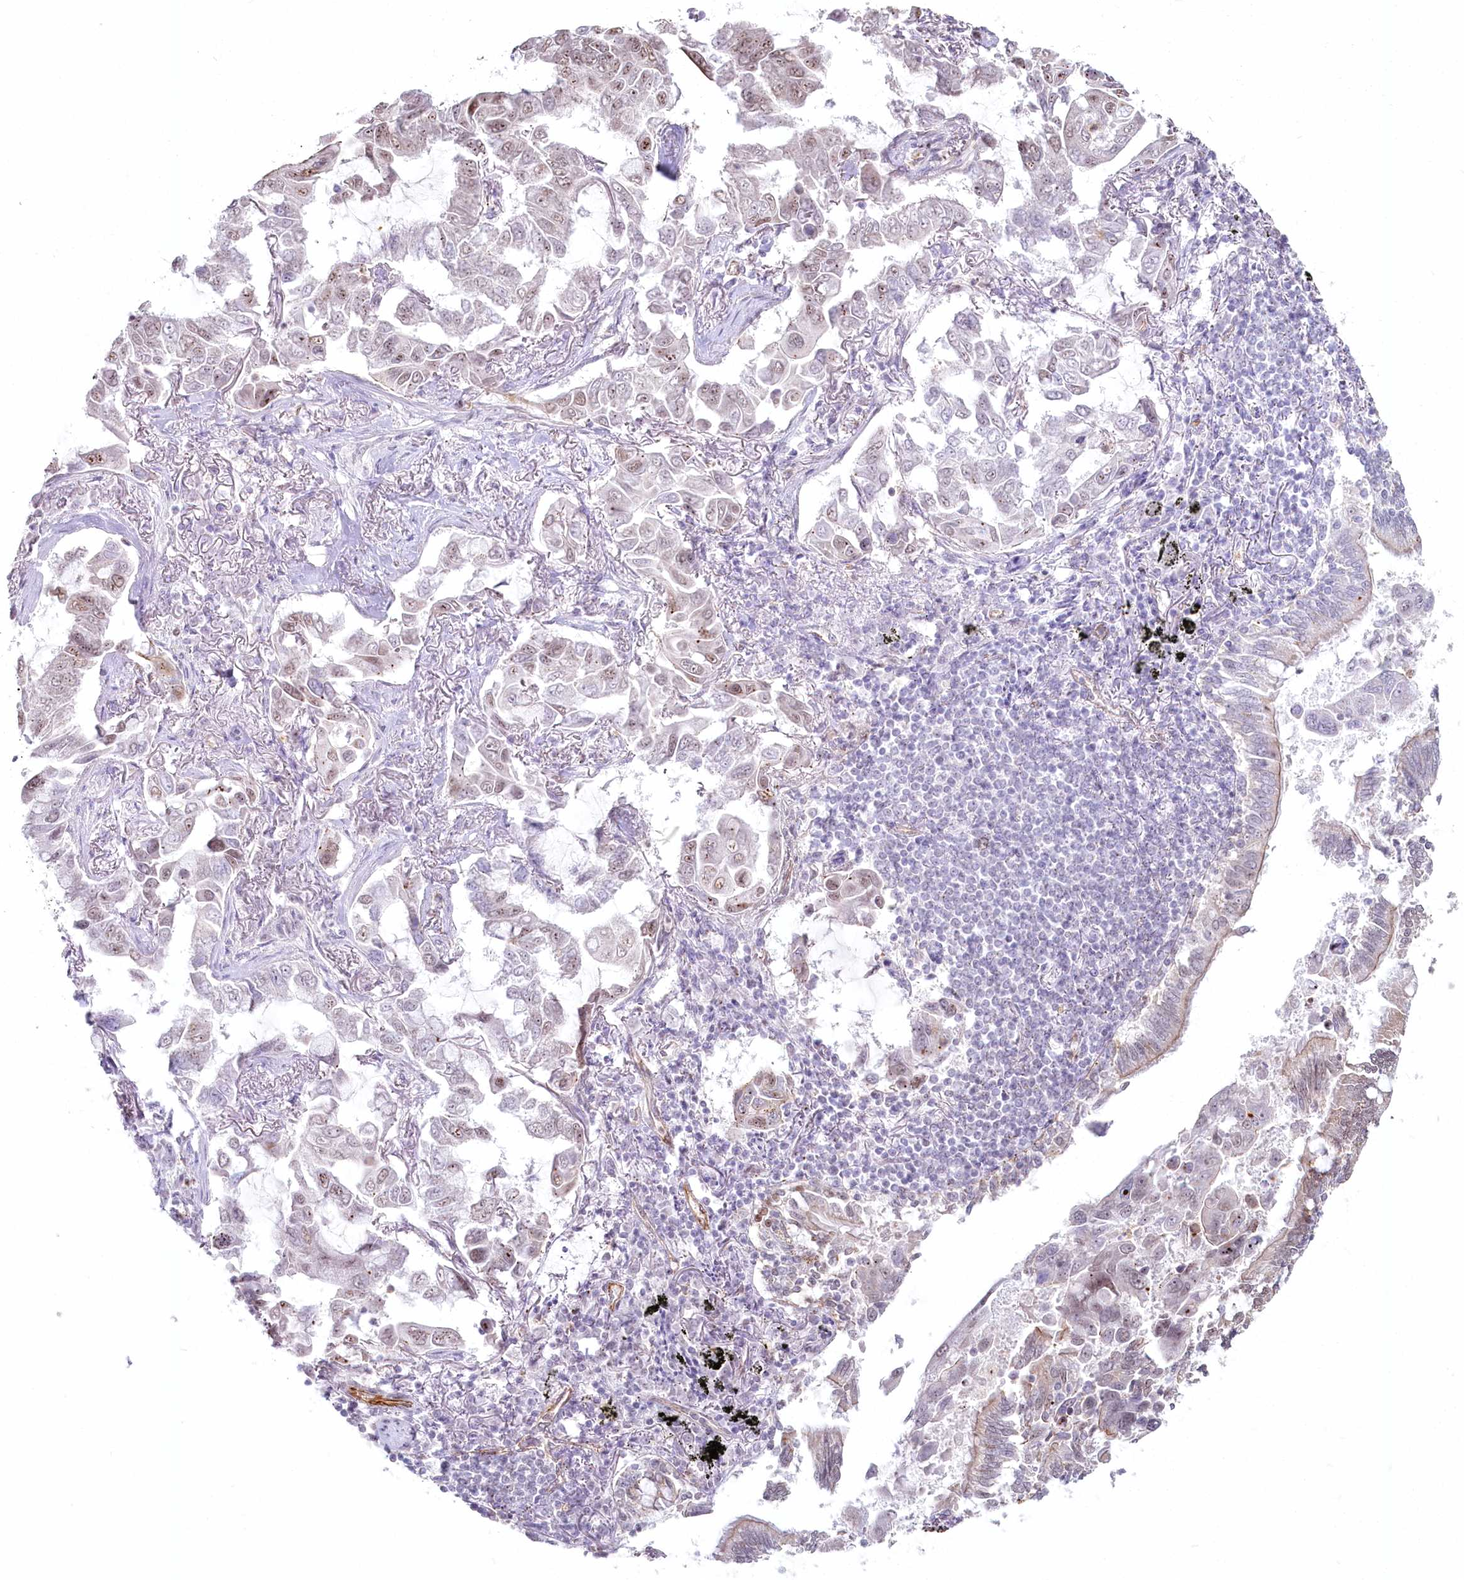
{"staining": {"intensity": "moderate", "quantity": ">75%", "location": "nuclear"}, "tissue": "lung cancer", "cell_type": "Tumor cells", "image_type": "cancer", "snomed": [{"axis": "morphology", "description": "Adenocarcinoma, NOS"}, {"axis": "topography", "description": "Lung"}], "caption": "DAB (3,3'-diaminobenzidine) immunohistochemical staining of human adenocarcinoma (lung) displays moderate nuclear protein staining in about >75% of tumor cells.", "gene": "ABHD8", "patient": {"sex": "male", "age": 64}}